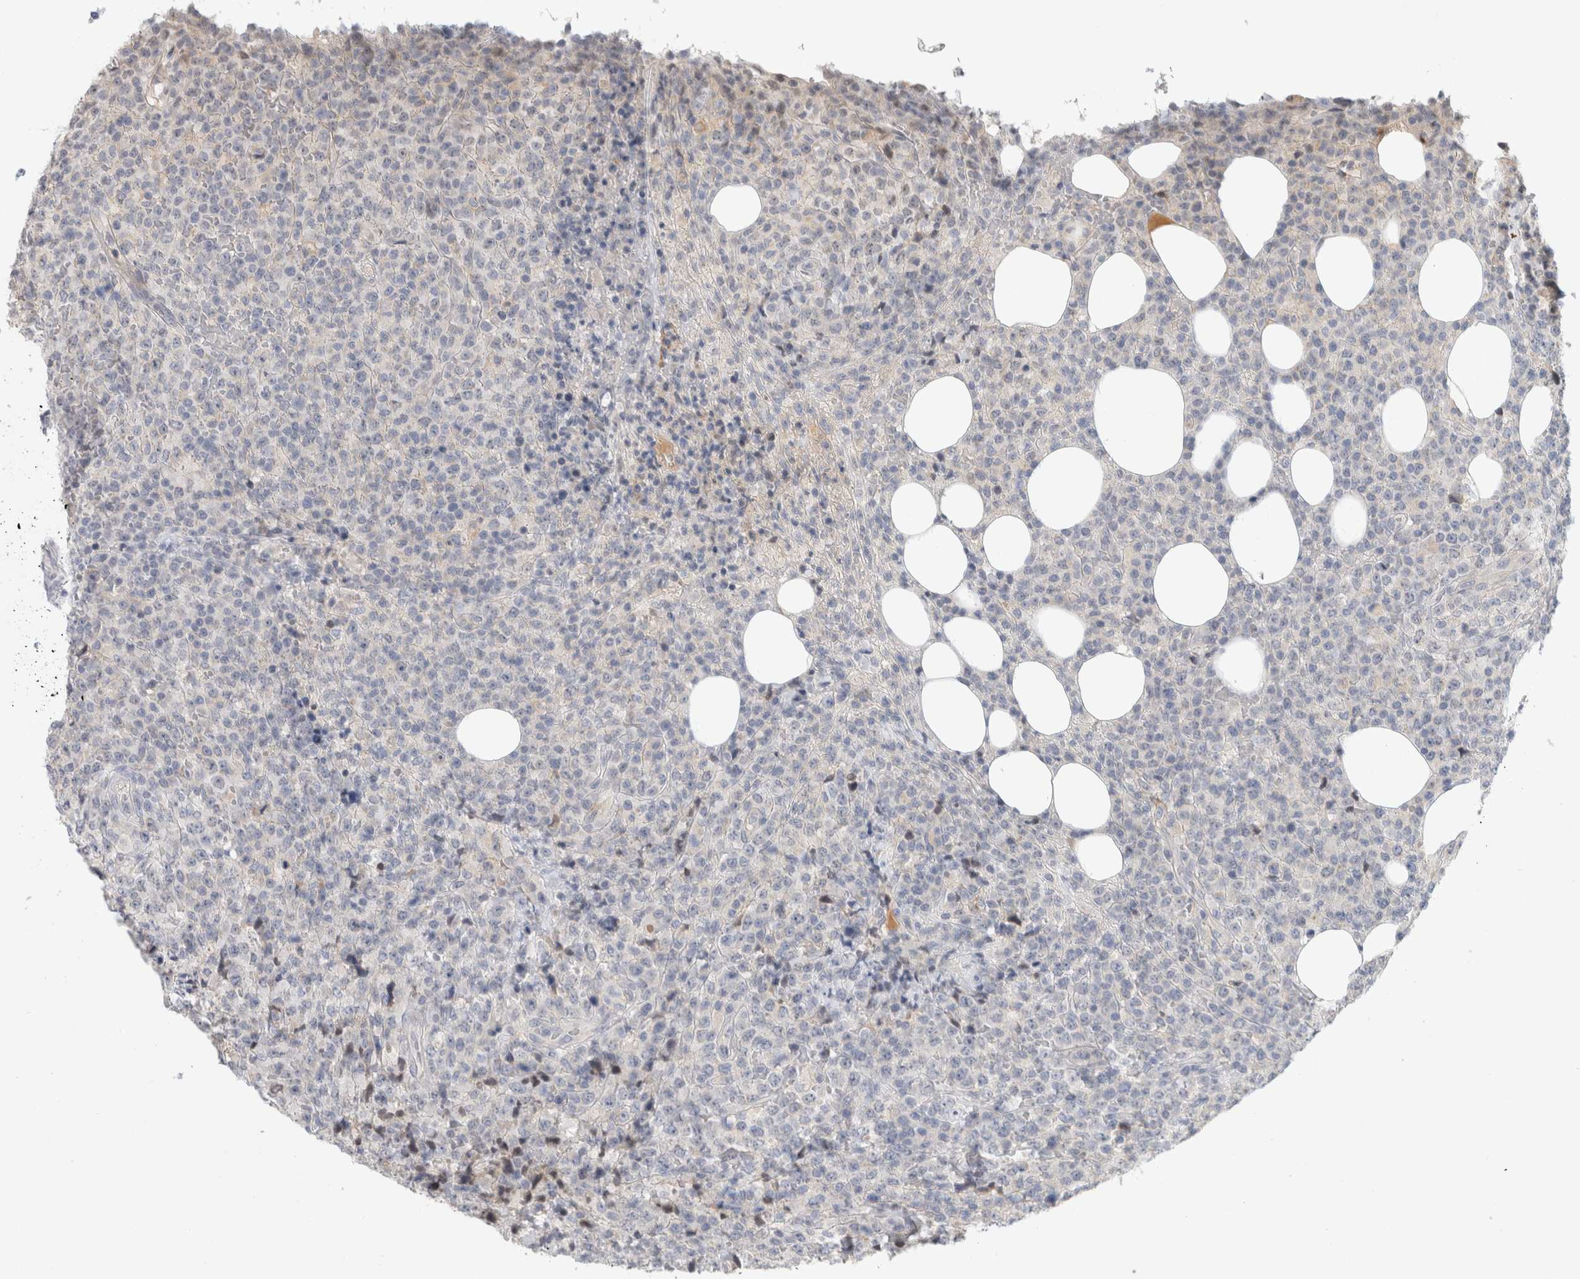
{"staining": {"intensity": "negative", "quantity": "none", "location": "none"}, "tissue": "lymphoma", "cell_type": "Tumor cells", "image_type": "cancer", "snomed": [{"axis": "morphology", "description": "Malignant lymphoma, non-Hodgkin's type, High grade"}, {"axis": "topography", "description": "Lymph node"}], "caption": "This is an immunohistochemistry (IHC) image of malignant lymphoma, non-Hodgkin's type (high-grade). There is no expression in tumor cells.", "gene": "TONSL", "patient": {"sex": "male", "age": 13}}